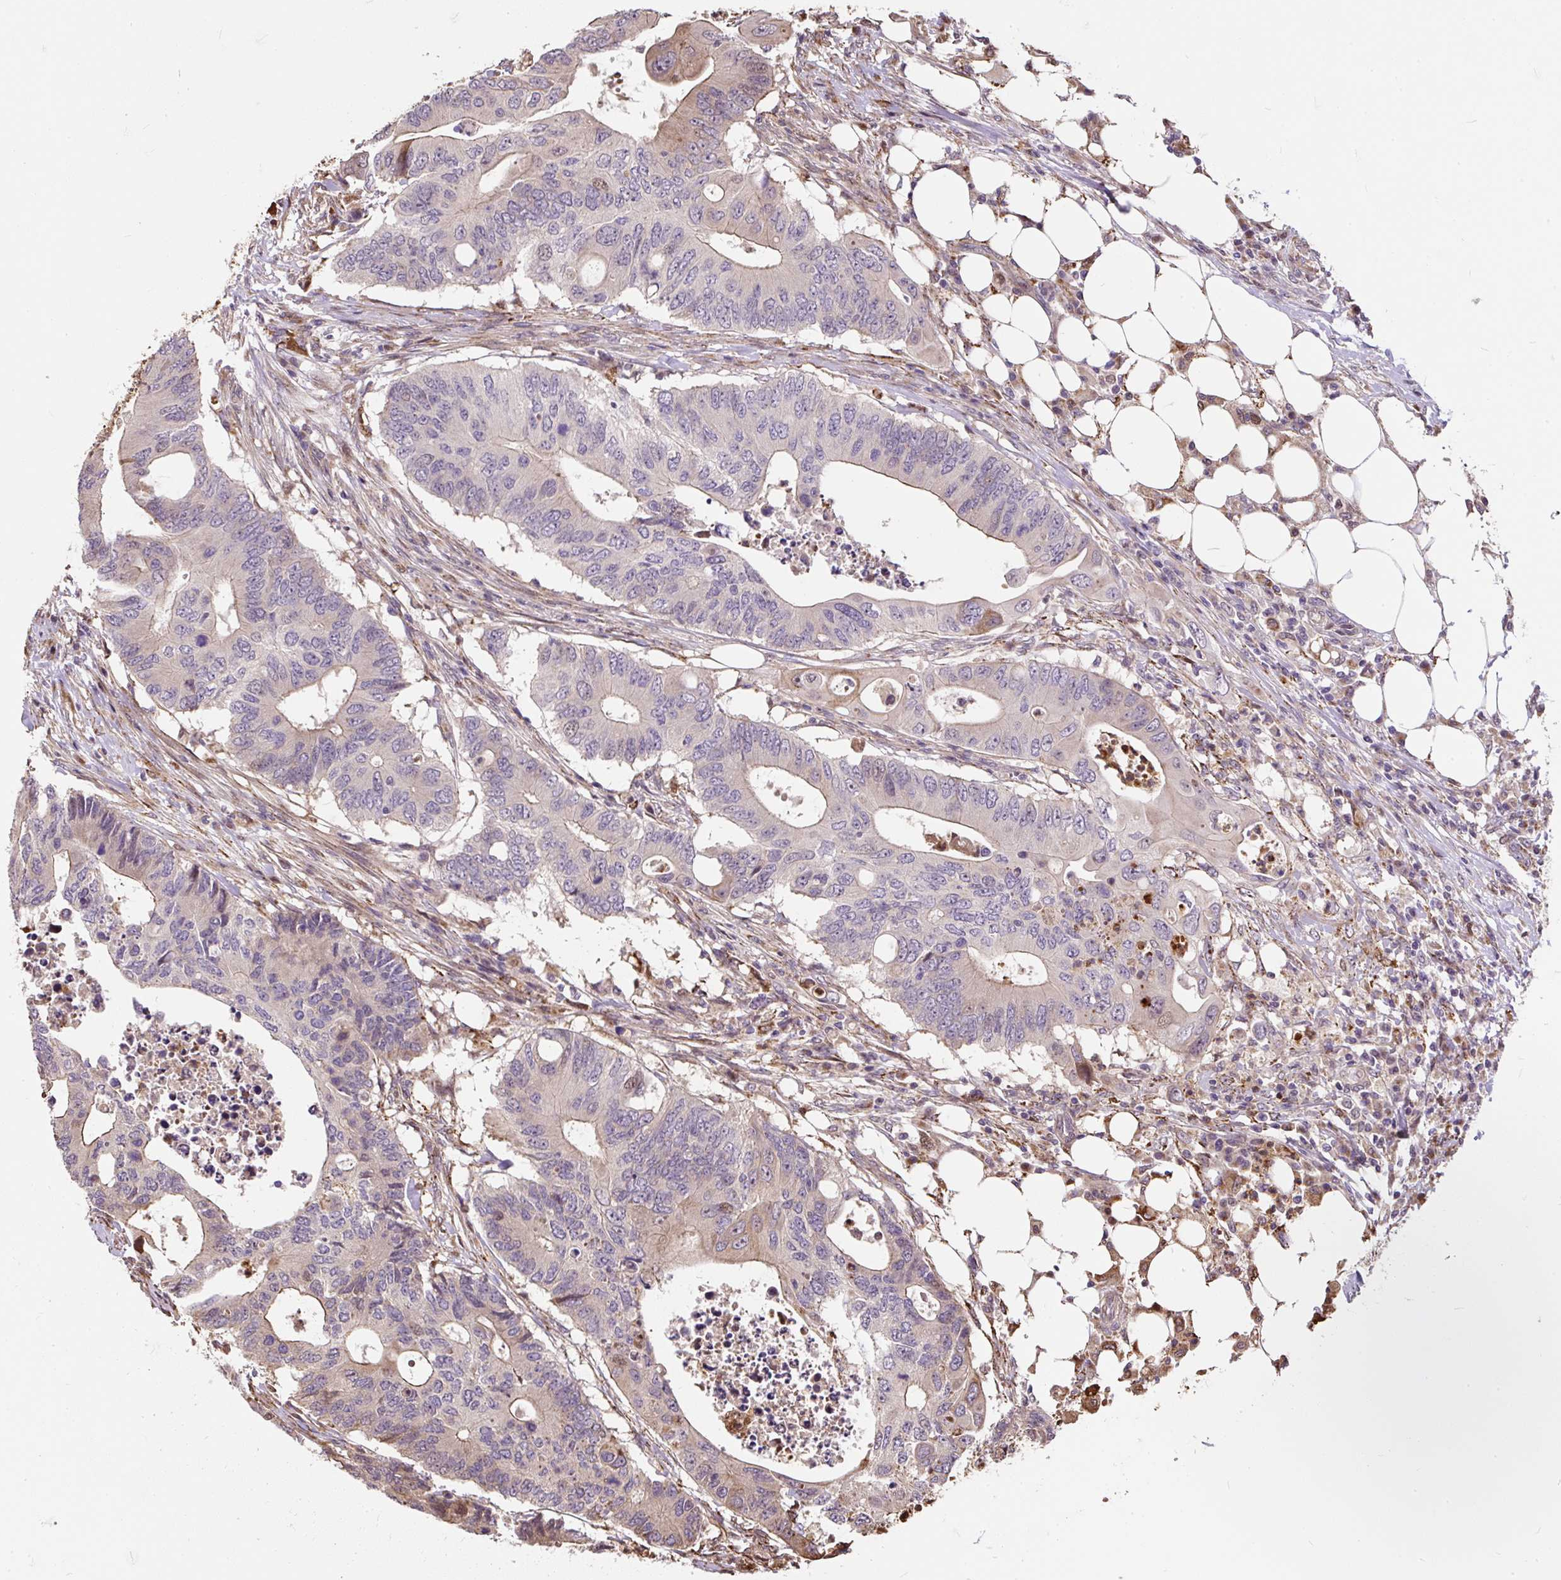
{"staining": {"intensity": "weak", "quantity": "25%-75%", "location": "cytoplasmic/membranous"}, "tissue": "colorectal cancer", "cell_type": "Tumor cells", "image_type": "cancer", "snomed": [{"axis": "morphology", "description": "Adenocarcinoma, NOS"}, {"axis": "topography", "description": "Colon"}], "caption": "Colorectal cancer (adenocarcinoma) was stained to show a protein in brown. There is low levels of weak cytoplasmic/membranous staining in approximately 25%-75% of tumor cells. (IHC, brightfield microscopy, high magnification).", "gene": "PUS7L", "patient": {"sex": "male", "age": 71}}